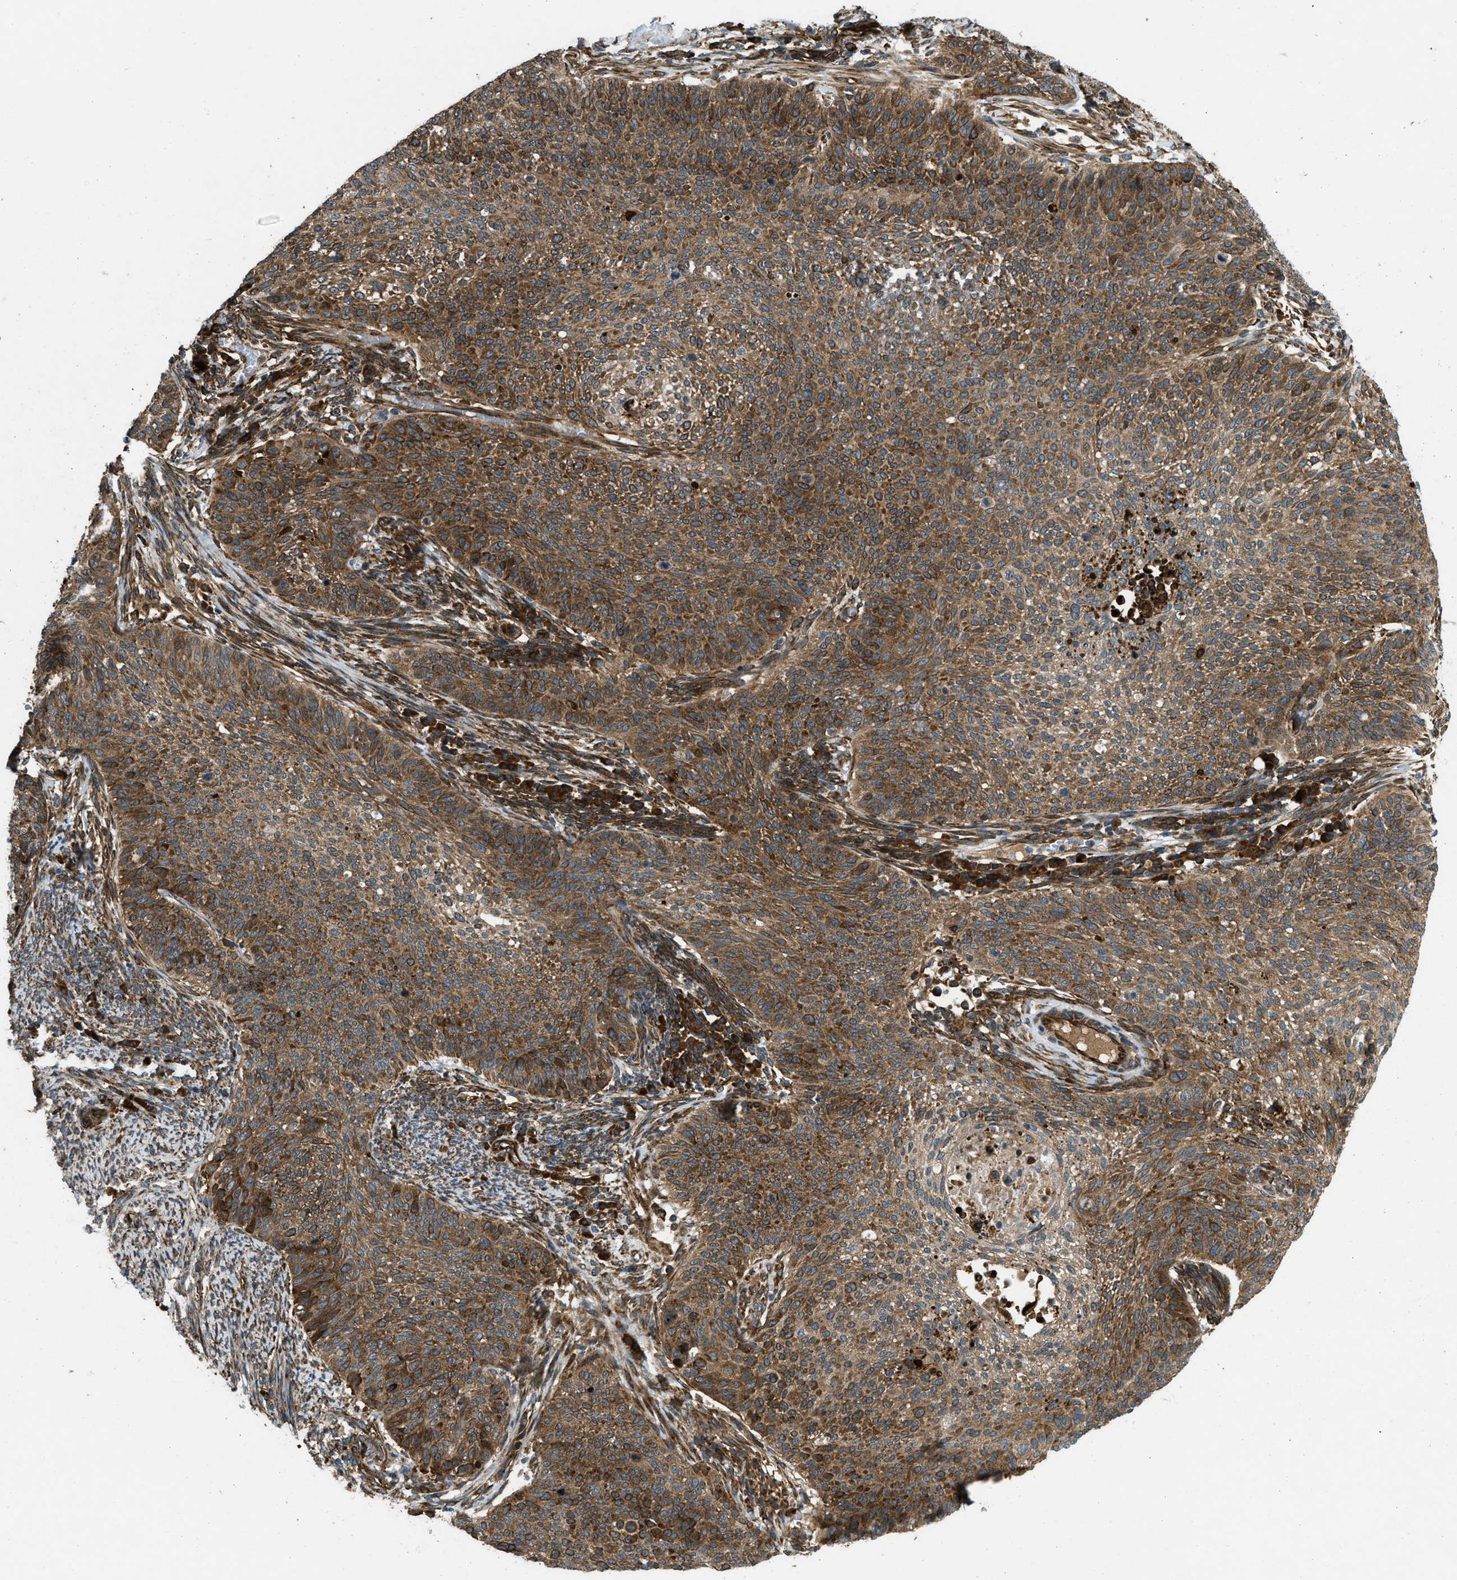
{"staining": {"intensity": "moderate", "quantity": ">75%", "location": "cytoplasmic/membranous"}, "tissue": "cervical cancer", "cell_type": "Tumor cells", "image_type": "cancer", "snomed": [{"axis": "morphology", "description": "Squamous cell carcinoma, NOS"}, {"axis": "topography", "description": "Cervix"}], "caption": "A brown stain shows moderate cytoplasmic/membranous positivity of a protein in squamous cell carcinoma (cervical) tumor cells.", "gene": "RASGRF2", "patient": {"sex": "female", "age": 70}}